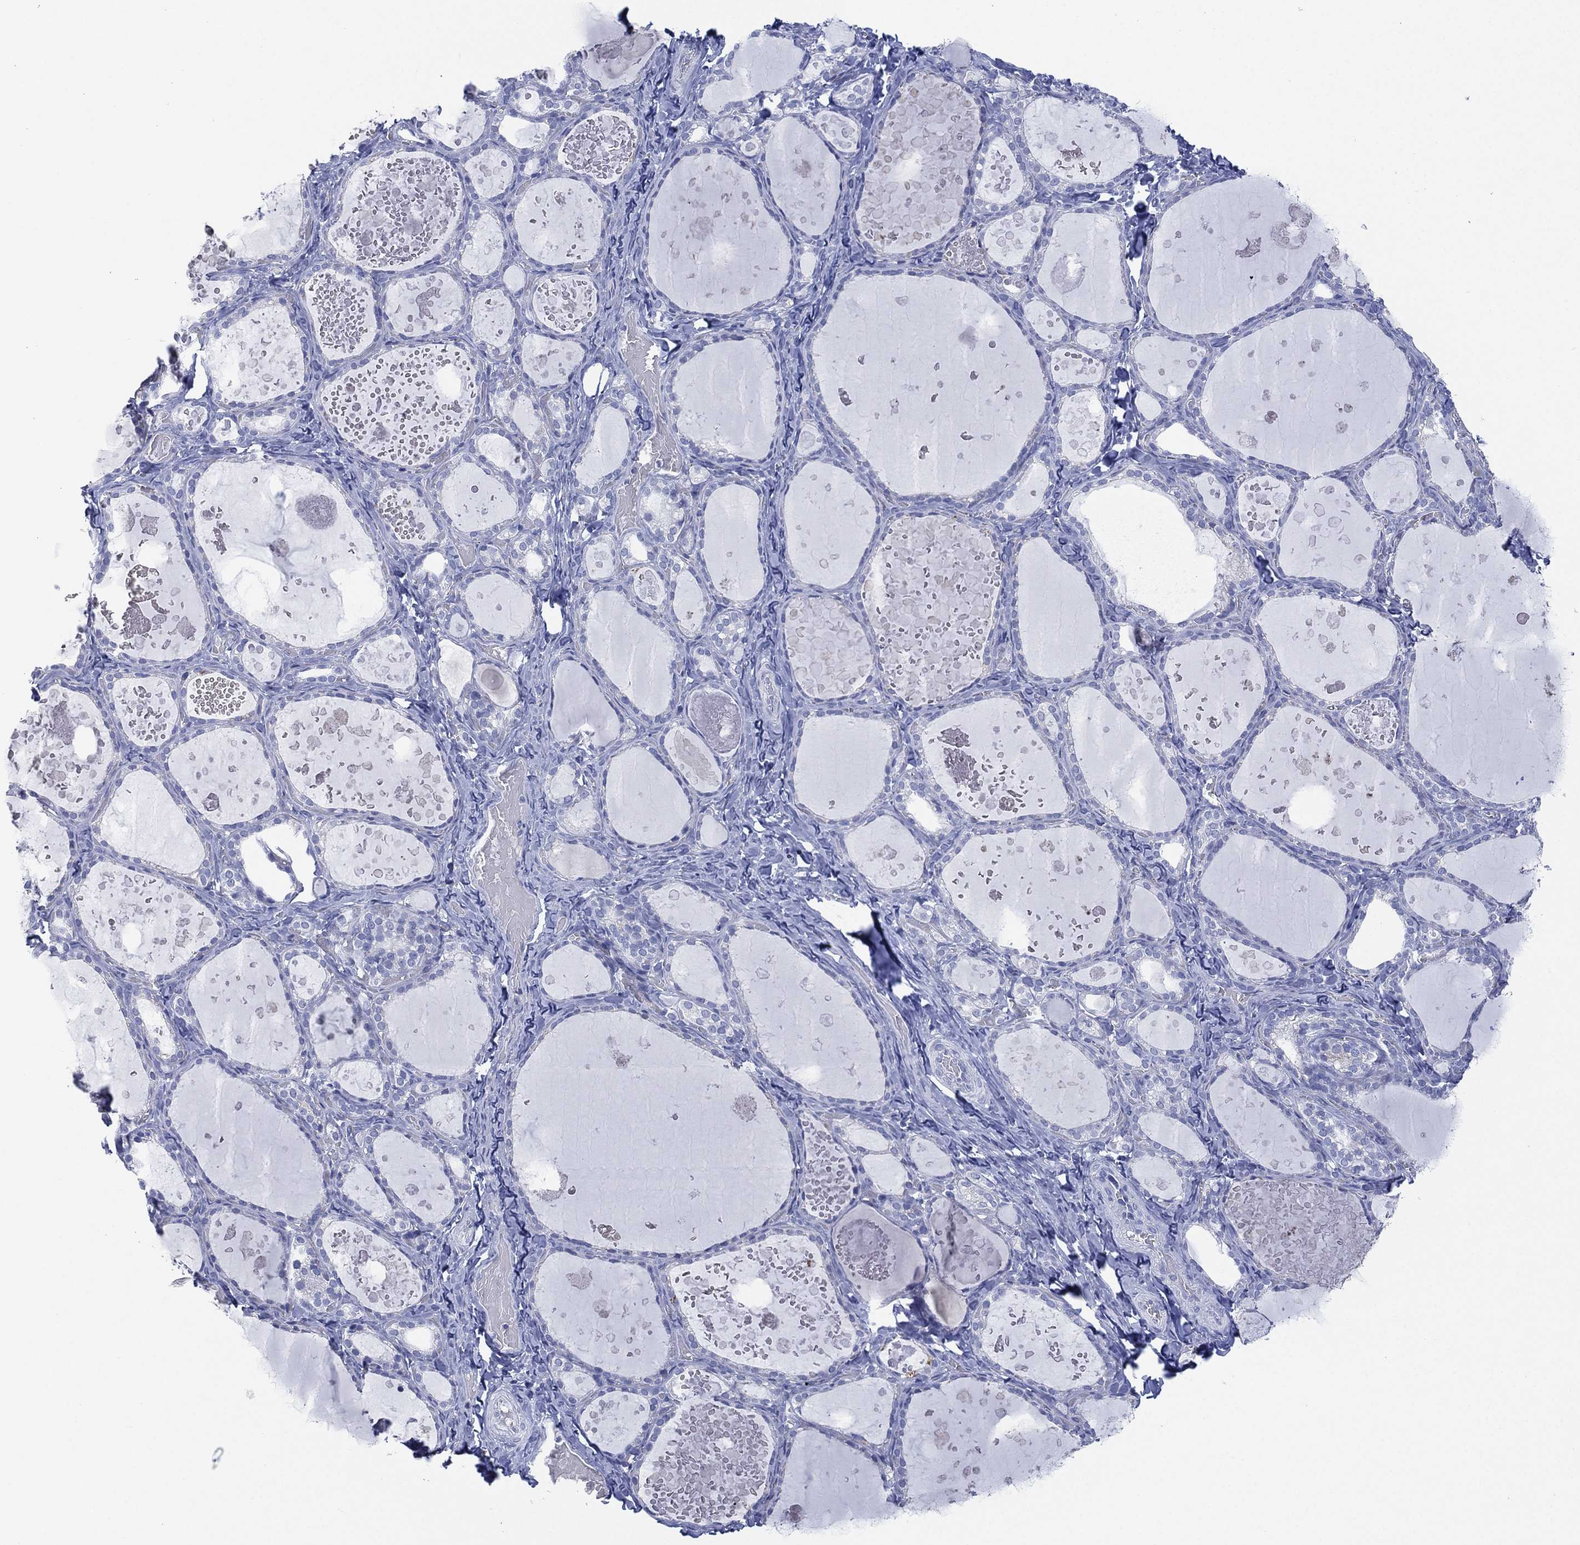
{"staining": {"intensity": "negative", "quantity": "none", "location": "none"}, "tissue": "thyroid gland", "cell_type": "Glandular cells", "image_type": "normal", "snomed": [{"axis": "morphology", "description": "Normal tissue, NOS"}, {"axis": "topography", "description": "Thyroid gland"}], "caption": "DAB (3,3'-diaminobenzidine) immunohistochemical staining of normal thyroid gland reveals no significant staining in glandular cells.", "gene": "KRT35", "patient": {"sex": "female", "age": 56}}